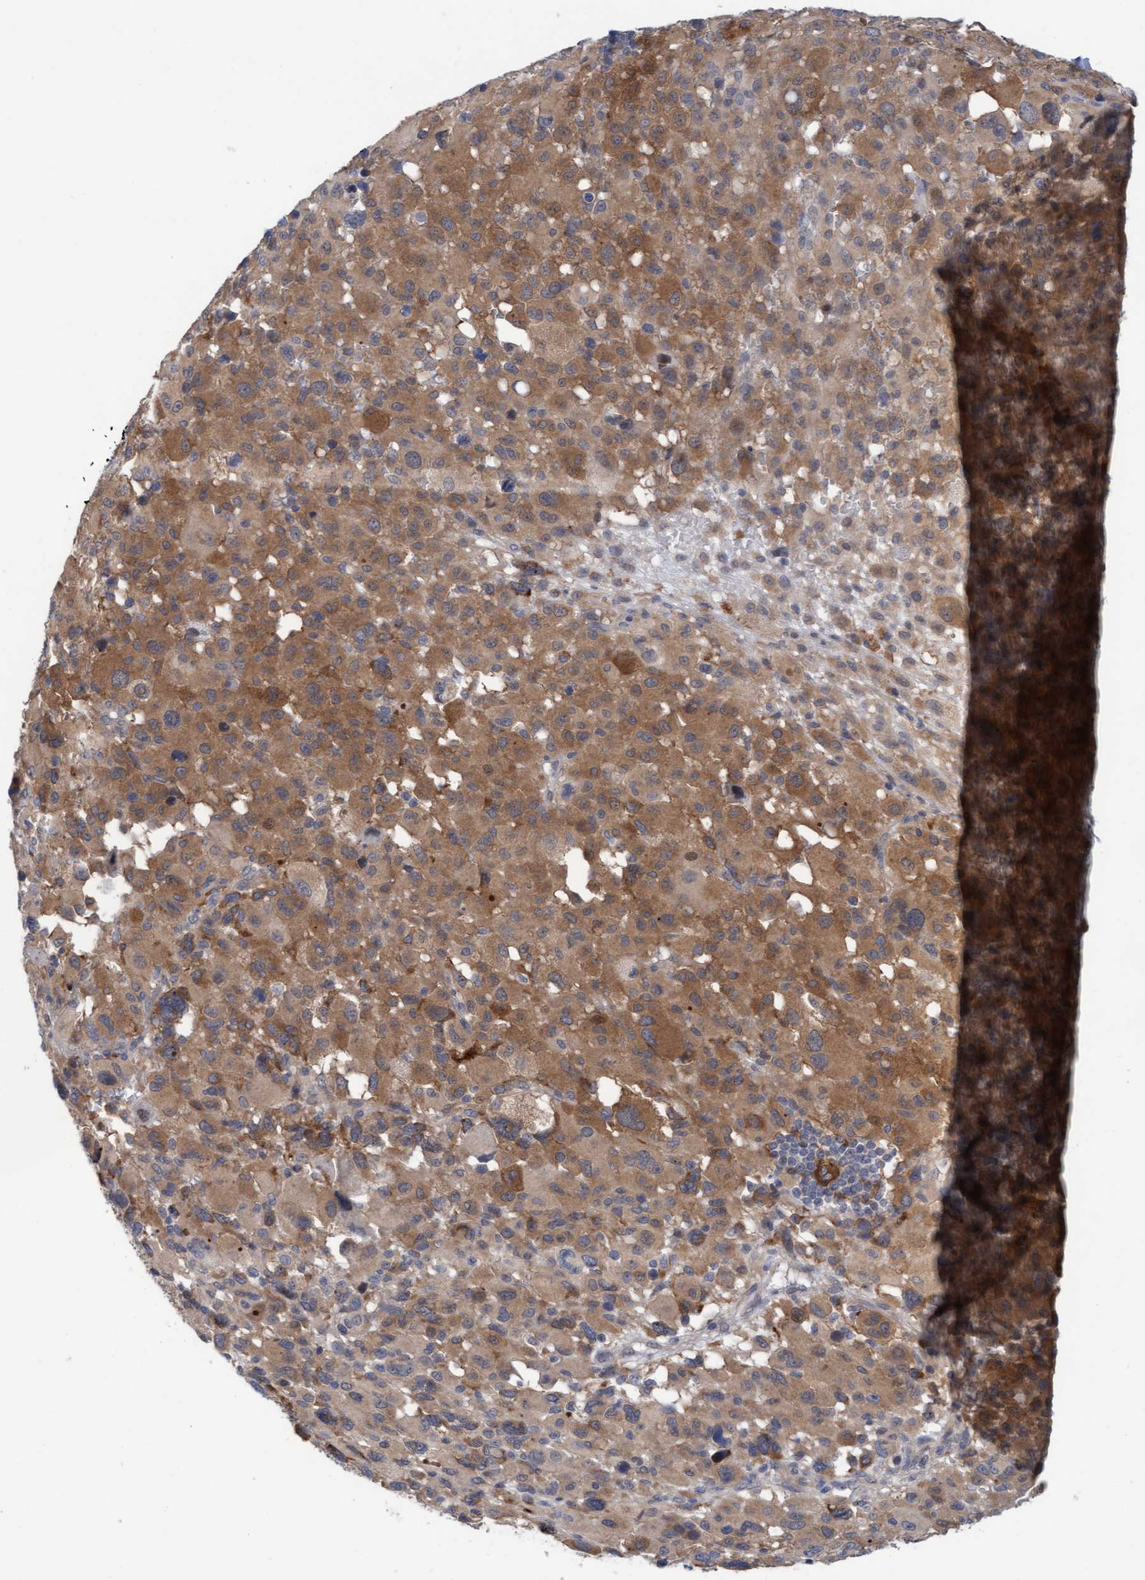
{"staining": {"intensity": "moderate", "quantity": ">75%", "location": "cytoplasmic/membranous"}, "tissue": "melanoma", "cell_type": "Tumor cells", "image_type": "cancer", "snomed": [{"axis": "morphology", "description": "Malignant melanoma, Metastatic site"}, {"axis": "topography", "description": "Skin"}], "caption": "Immunohistochemical staining of malignant melanoma (metastatic site) shows medium levels of moderate cytoplasmic/membranous protein staining in approximately >75% of tumor cells.", "gene": "PLCD1", "patient": {"sex": "female", "age": 74}}